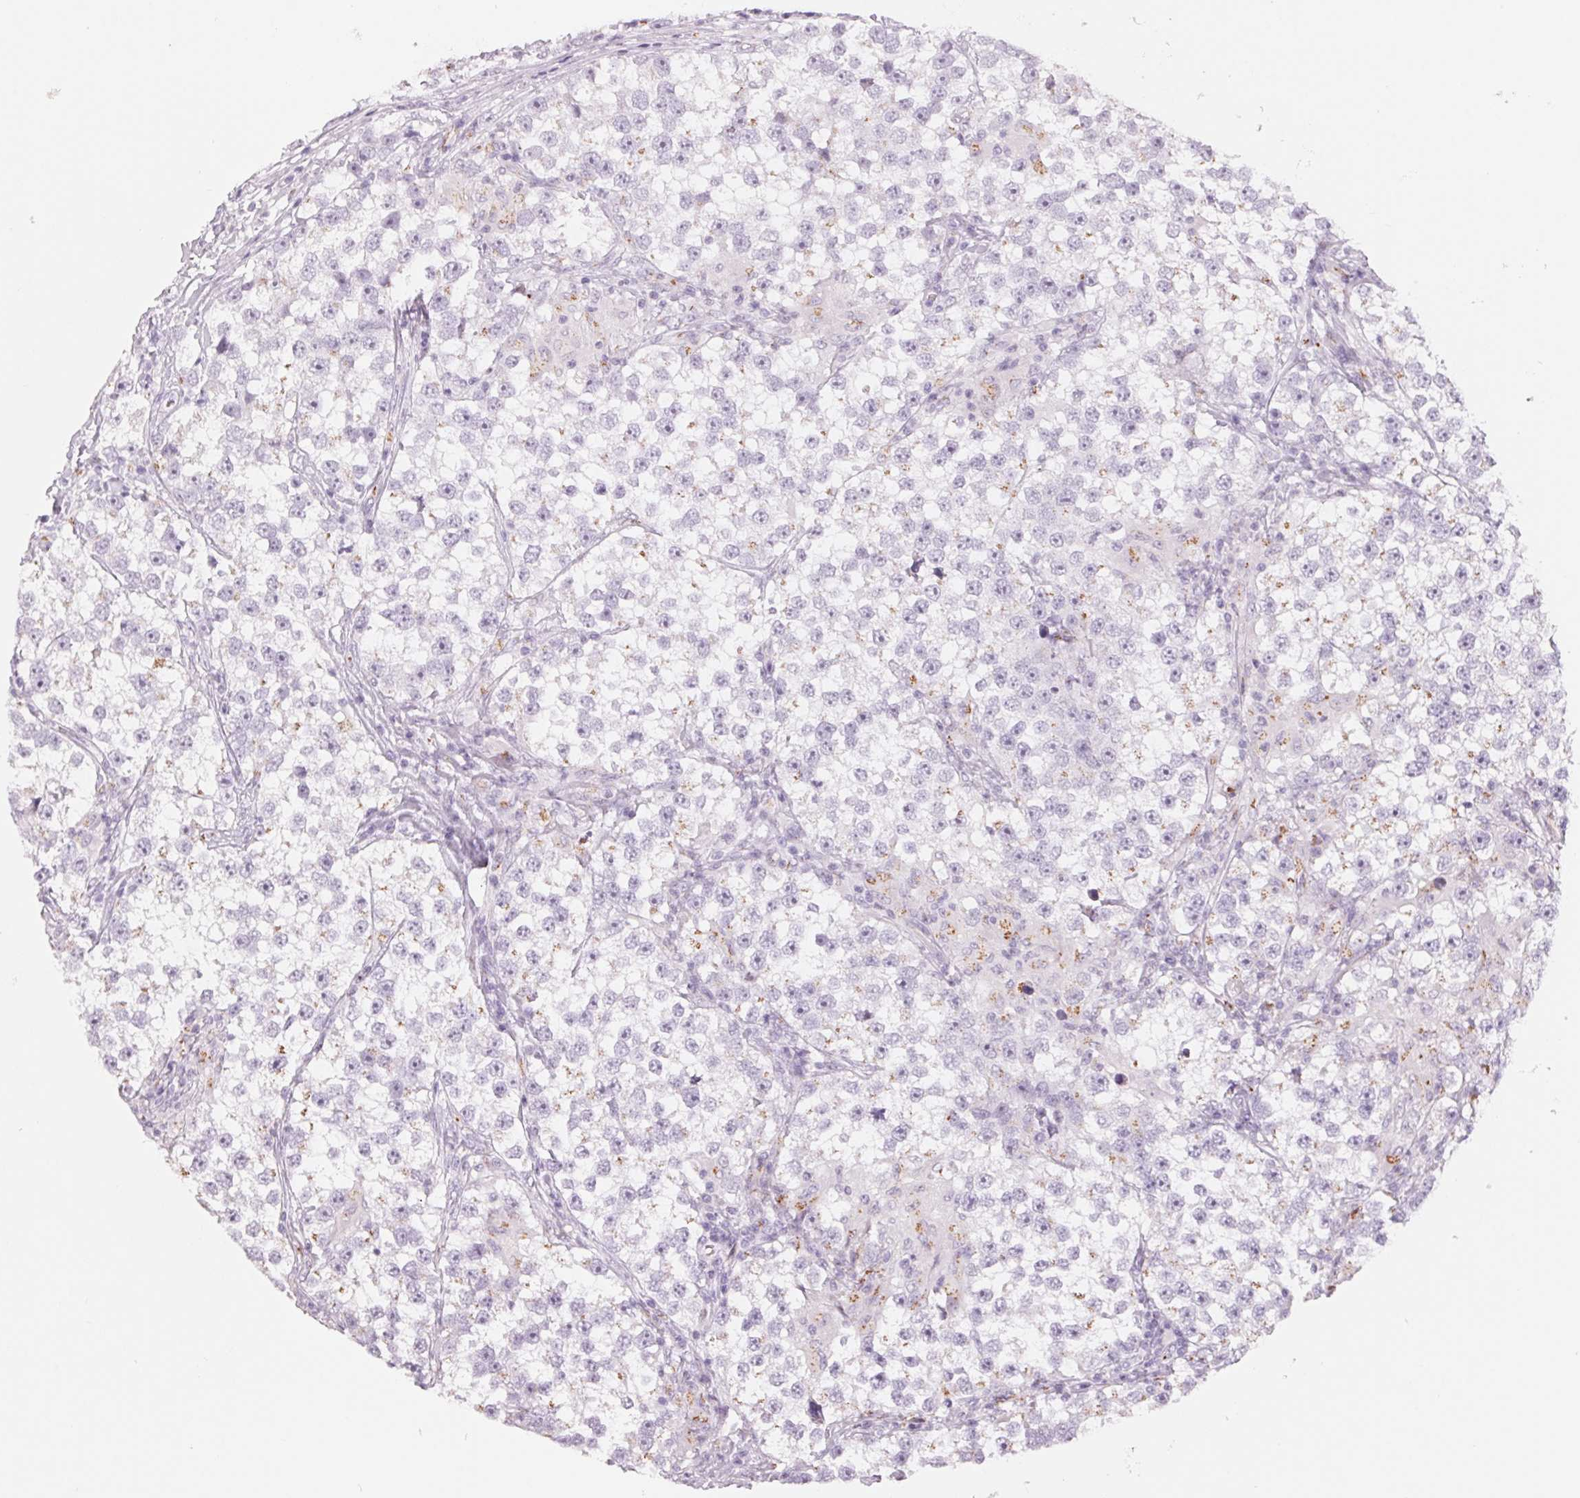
{"staining": {"intensity": "weak", "quantity": "<25%", "location": "cytoplasmic/membranous"}, "tissue": "testis cancer", "cell_type": "Tumor cells", "image_type": "cancer", "snomed": [{"axis": "morphology", "description": "Seminoma, NOS"}, {"axis": "topography", "description": "Testis"}], "caption": "Micrograph shows no protein staining in tumor cells of testis seminoma tissue.", "gene": "GALNT7", "patient": {"sex": "male", "age": 46}}